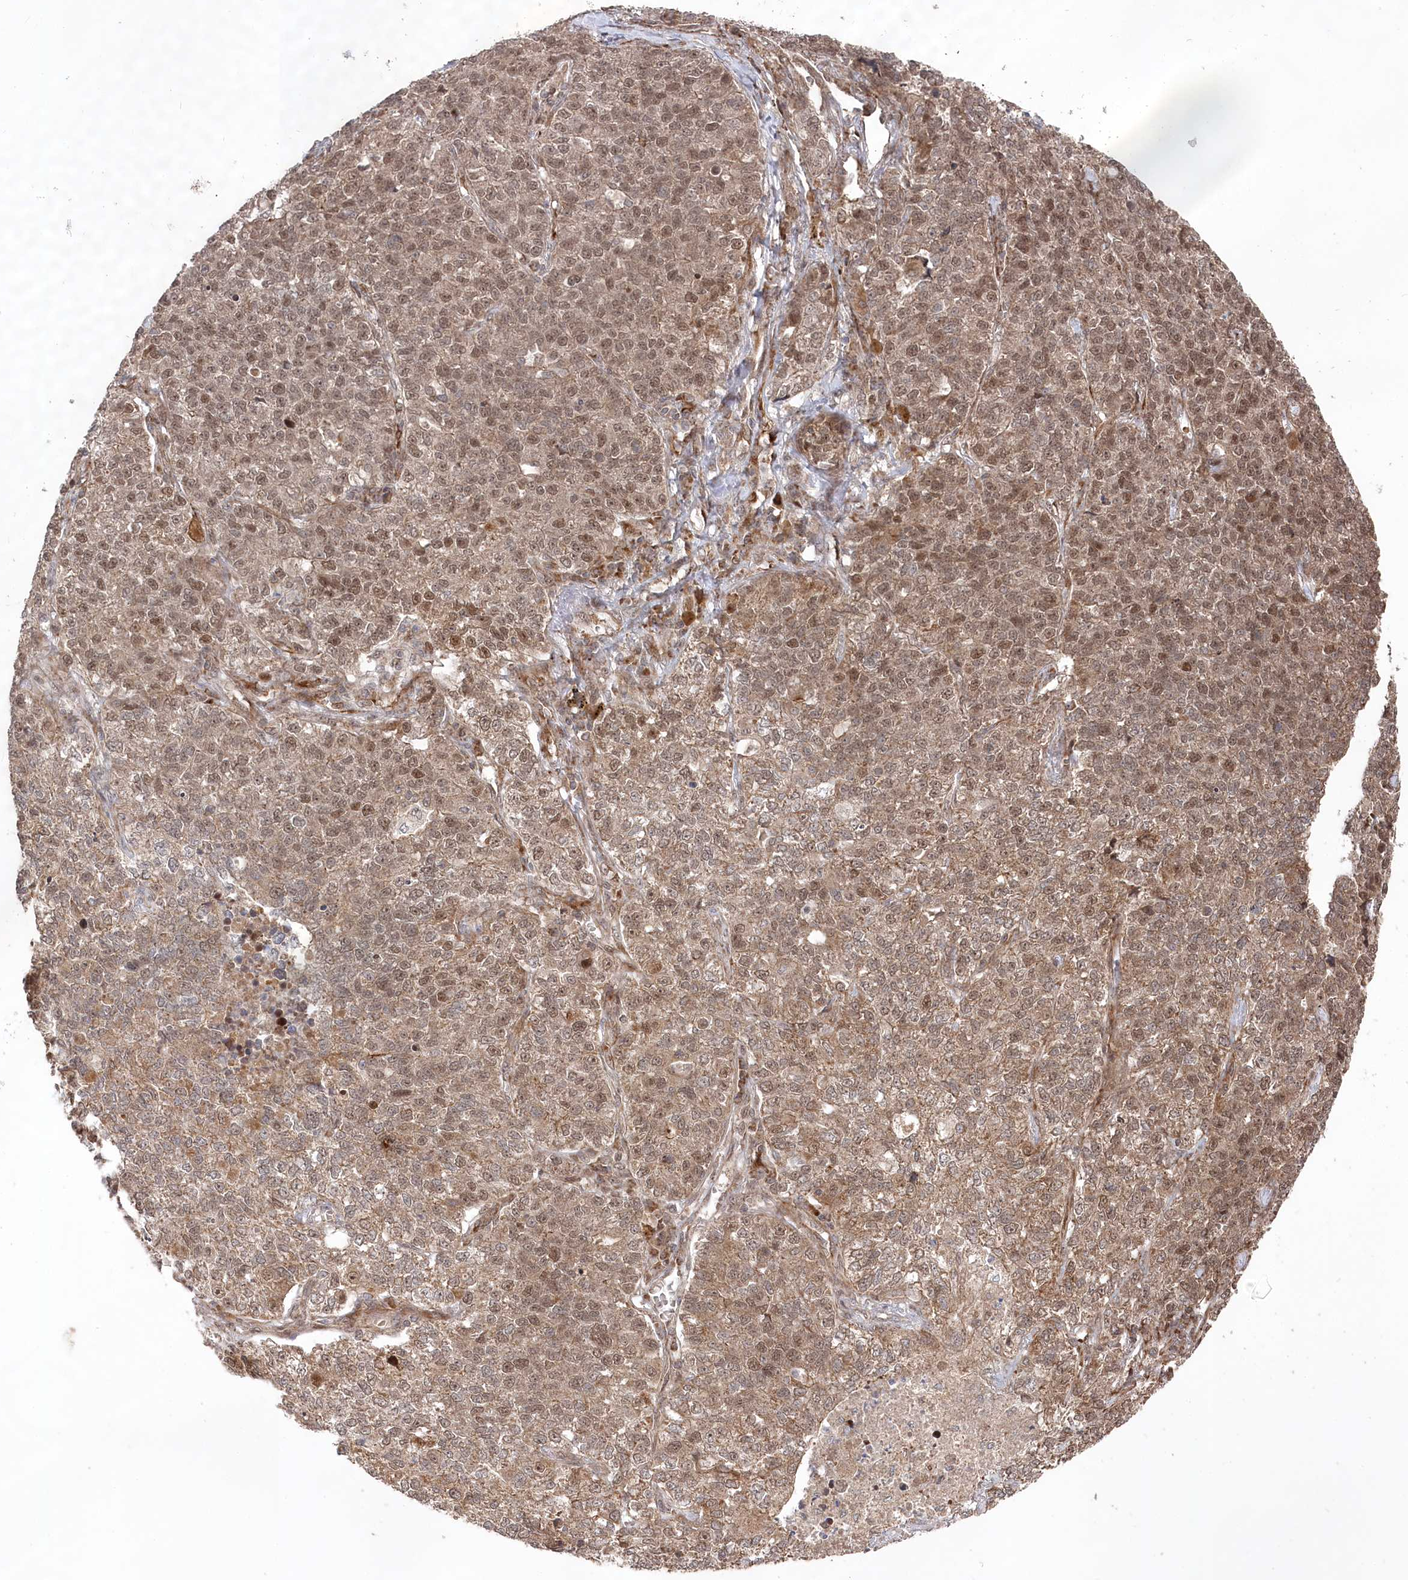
{"staining": {"intensity": "moderate", "quantity": ">75%", "location": "cytoplasmic/membranous,nuclear"}, "tissue": "lung cancer", "cell_type": "Tumor cells", "image_type": "cancer", "snomed": [{"axis": "morphology", "description": "Adenocarcinoma, NOS"}, {"axis": "topography", "description": "Lung"}], "caption": "An image showing moderate cytoplasmic/membranous and nuclear expression in approximately >75% of tumor cells in lung adenocarcinoma, as visualized by brown immunohistochemical staining.", "gene": "POLR3A", "patient": {"sex": "male", "age": 49}}